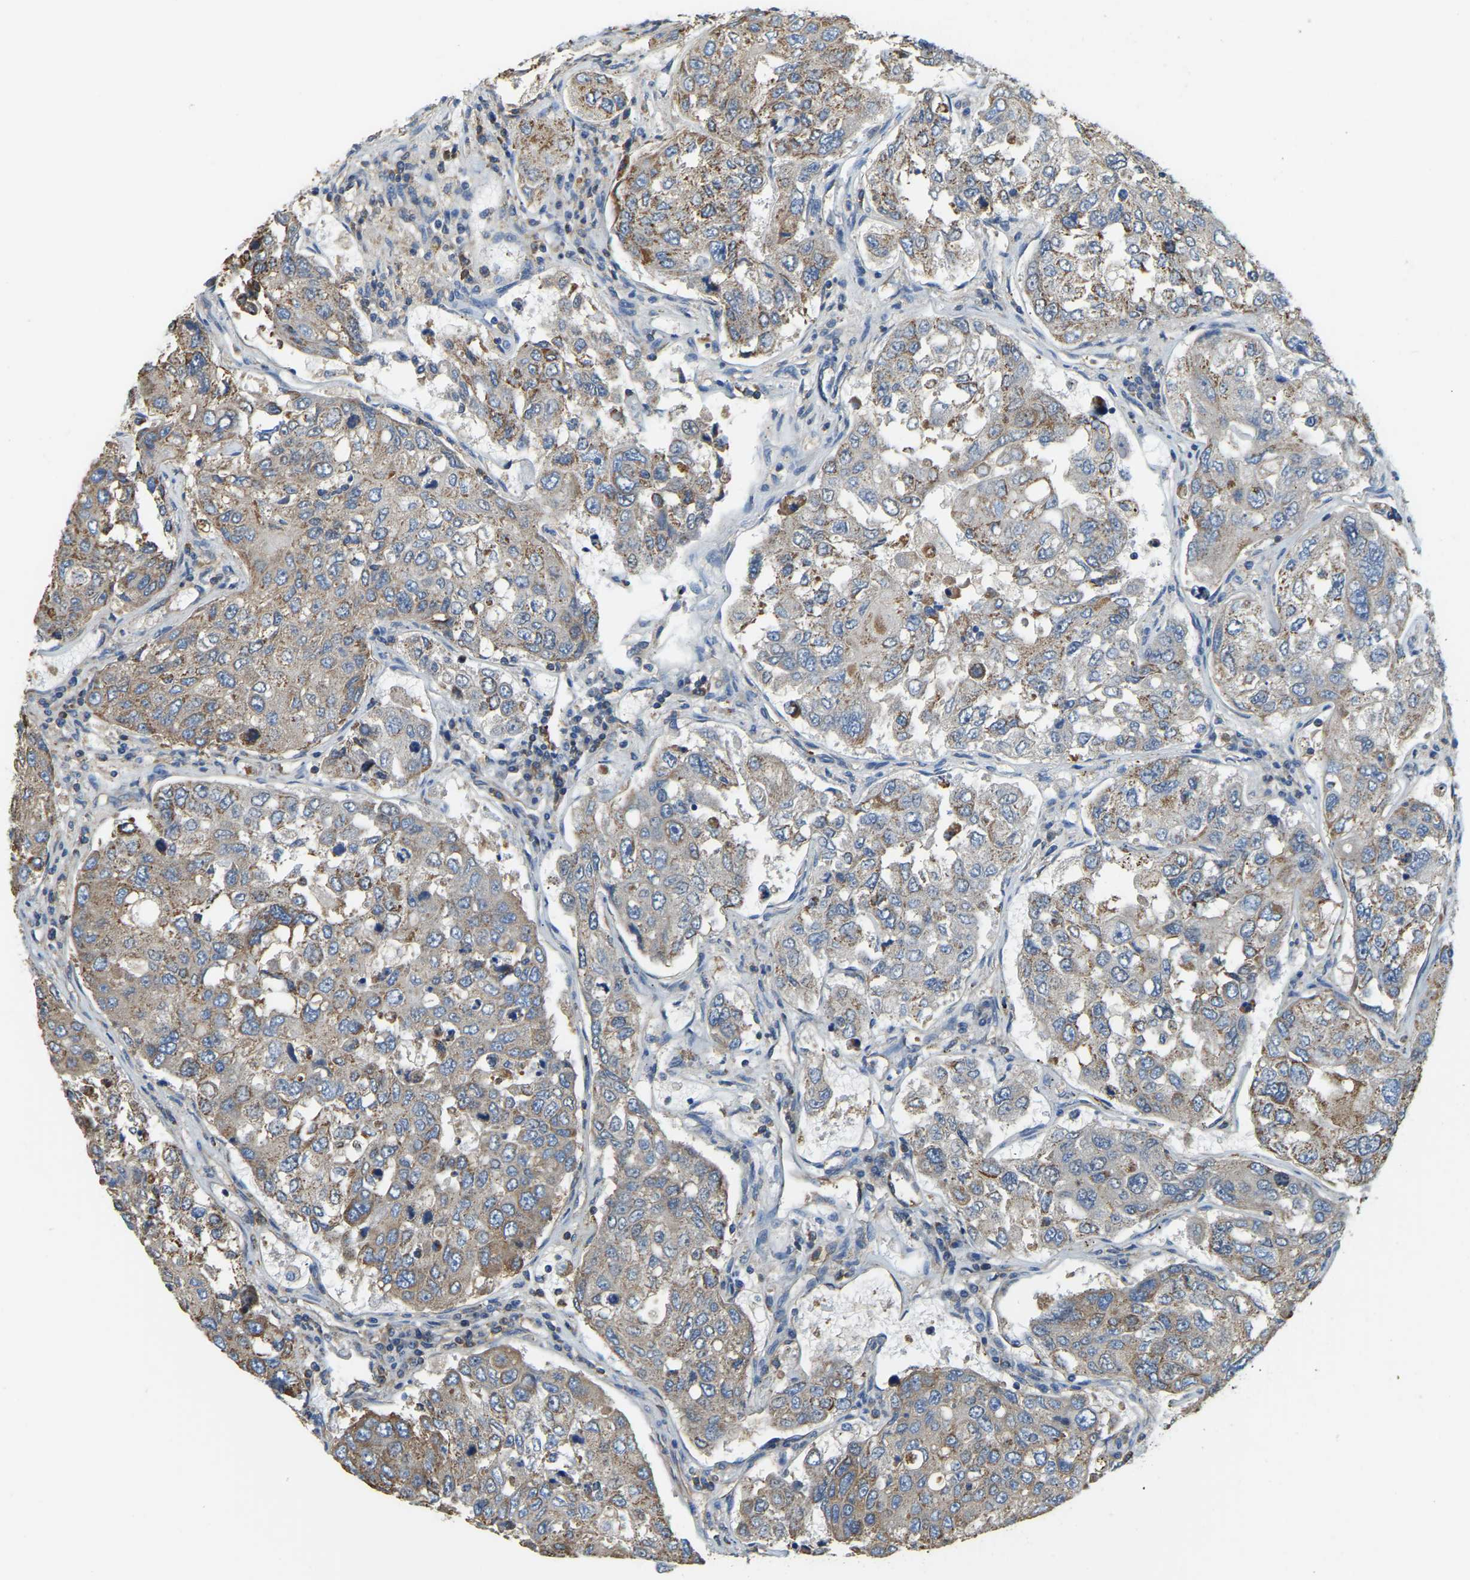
{"staining": {"intensity": "moderate", "quantity": ">75%", "location": "cytoplasmic/membranous"}, "tissue": "urothelial cancer", "cell_type": "Tumor cells", "image_type": "cancer", "snomed": [{"axis": "morphology", "description": "Urothelial carcinoma, High grade"}, {"axis": "topography", "description": "Lymph node"}, {"axis": "topography", "description": "Urinary bladder"}], "caption": "This photomicrograph exhibits IHC staining of human urothelial carcinoma (high-grade), with medium moderate cytoplasmic/membranous staining in about >75% of tumor cells.", "gene": "AHNAK", "patient": {"sex": "male", "age": 51}}